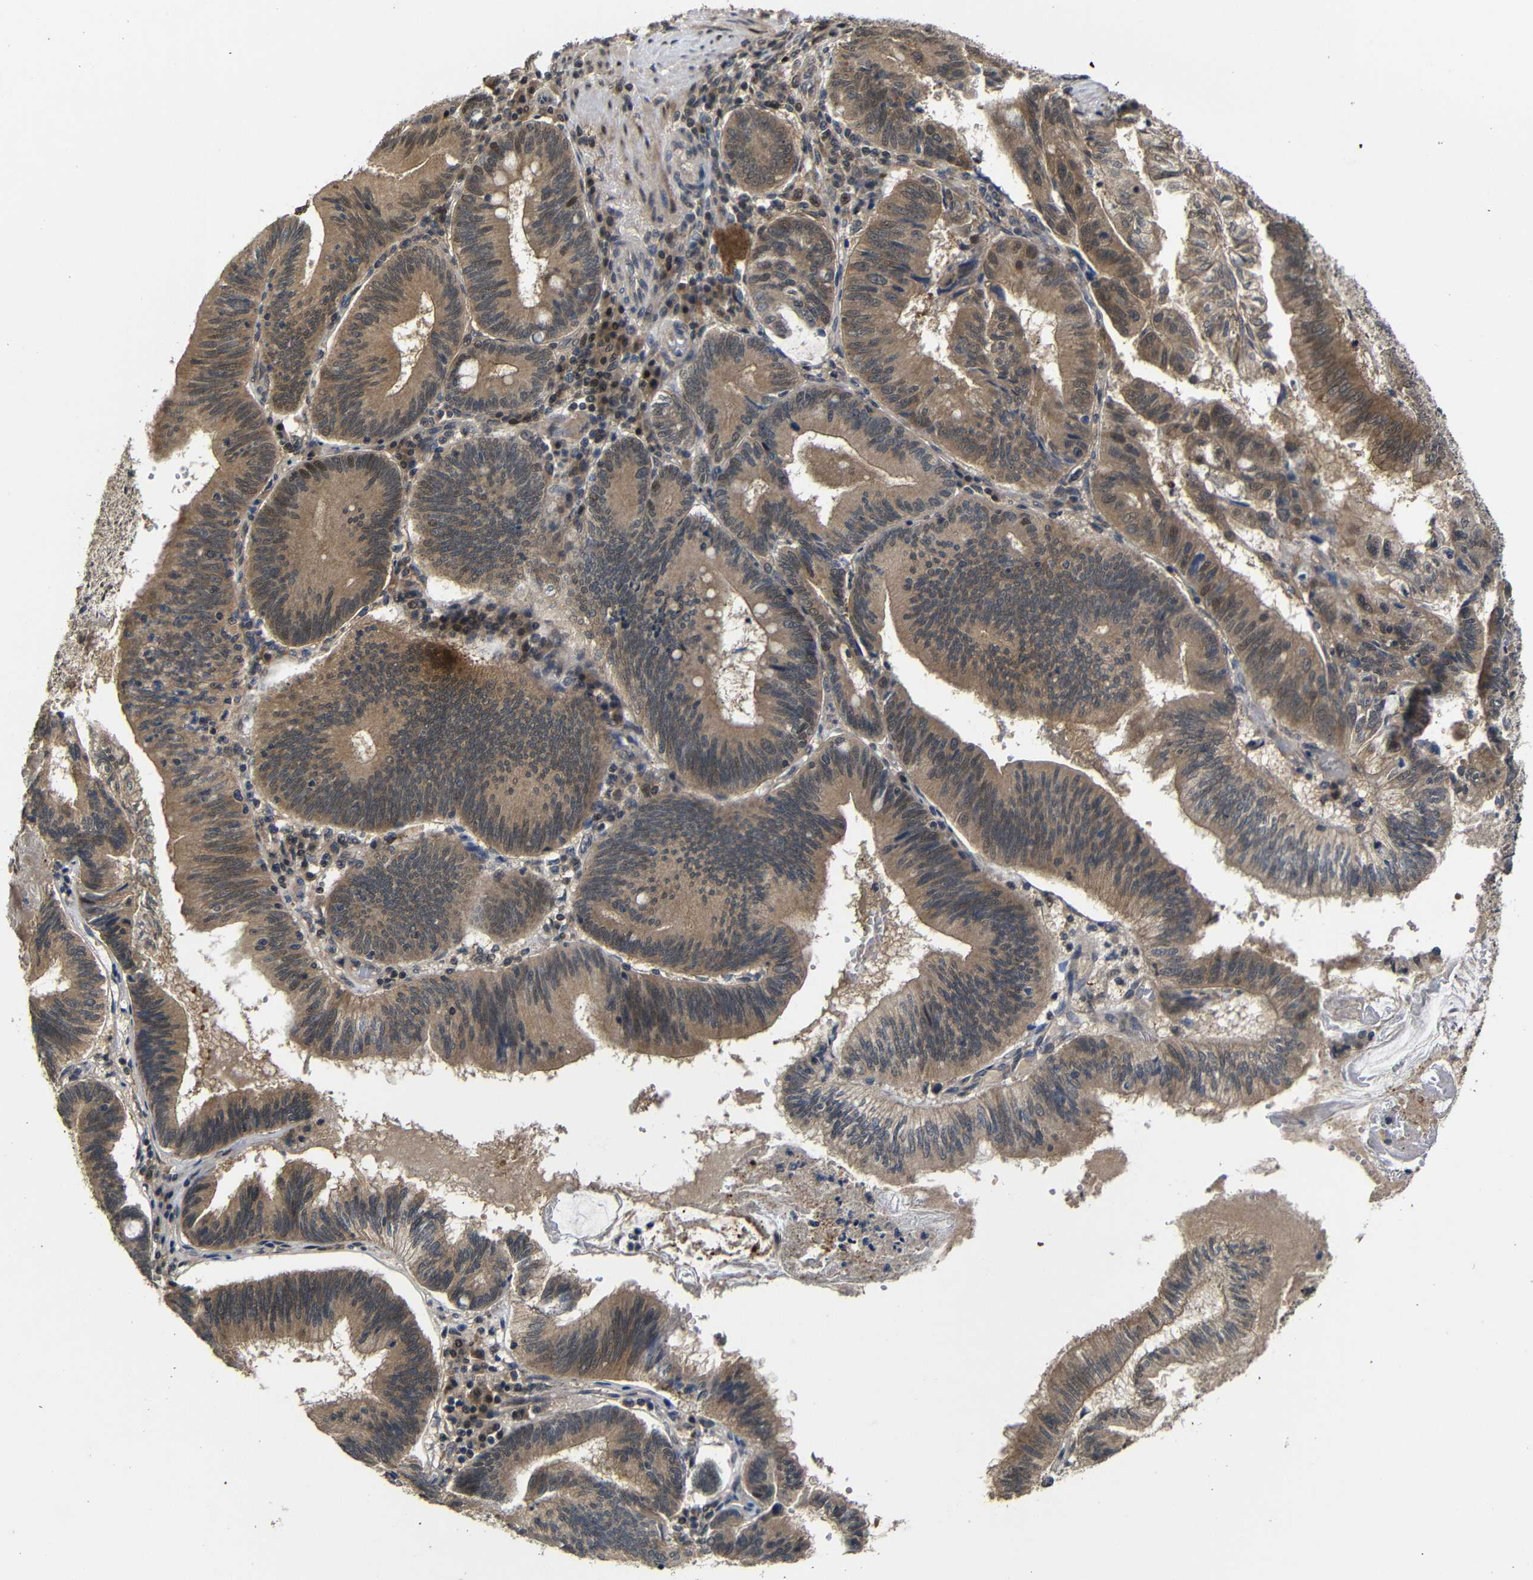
{"staining": {"intensity": "moderate", "quantity": ">75%", "location": "cytoplasmic/membranous"}, "tissue": "pancreatic cancer", "cell_type": "Tumor cells", "image_type": "cancer", "snomed": [{"axis": "morphology", "description": "Adenocarcinoma, NOS"}, {"axis": "topography", "description": "Pancreas"}], "caption": "Protein staining exhibits moderate cytoplasmic/membranous staining in approximately >75% of tumor cells in pancreatic cancer (adenocarcinoma).", "gene": "ATG12", "patient": {"sex": "male", "age": 82}}